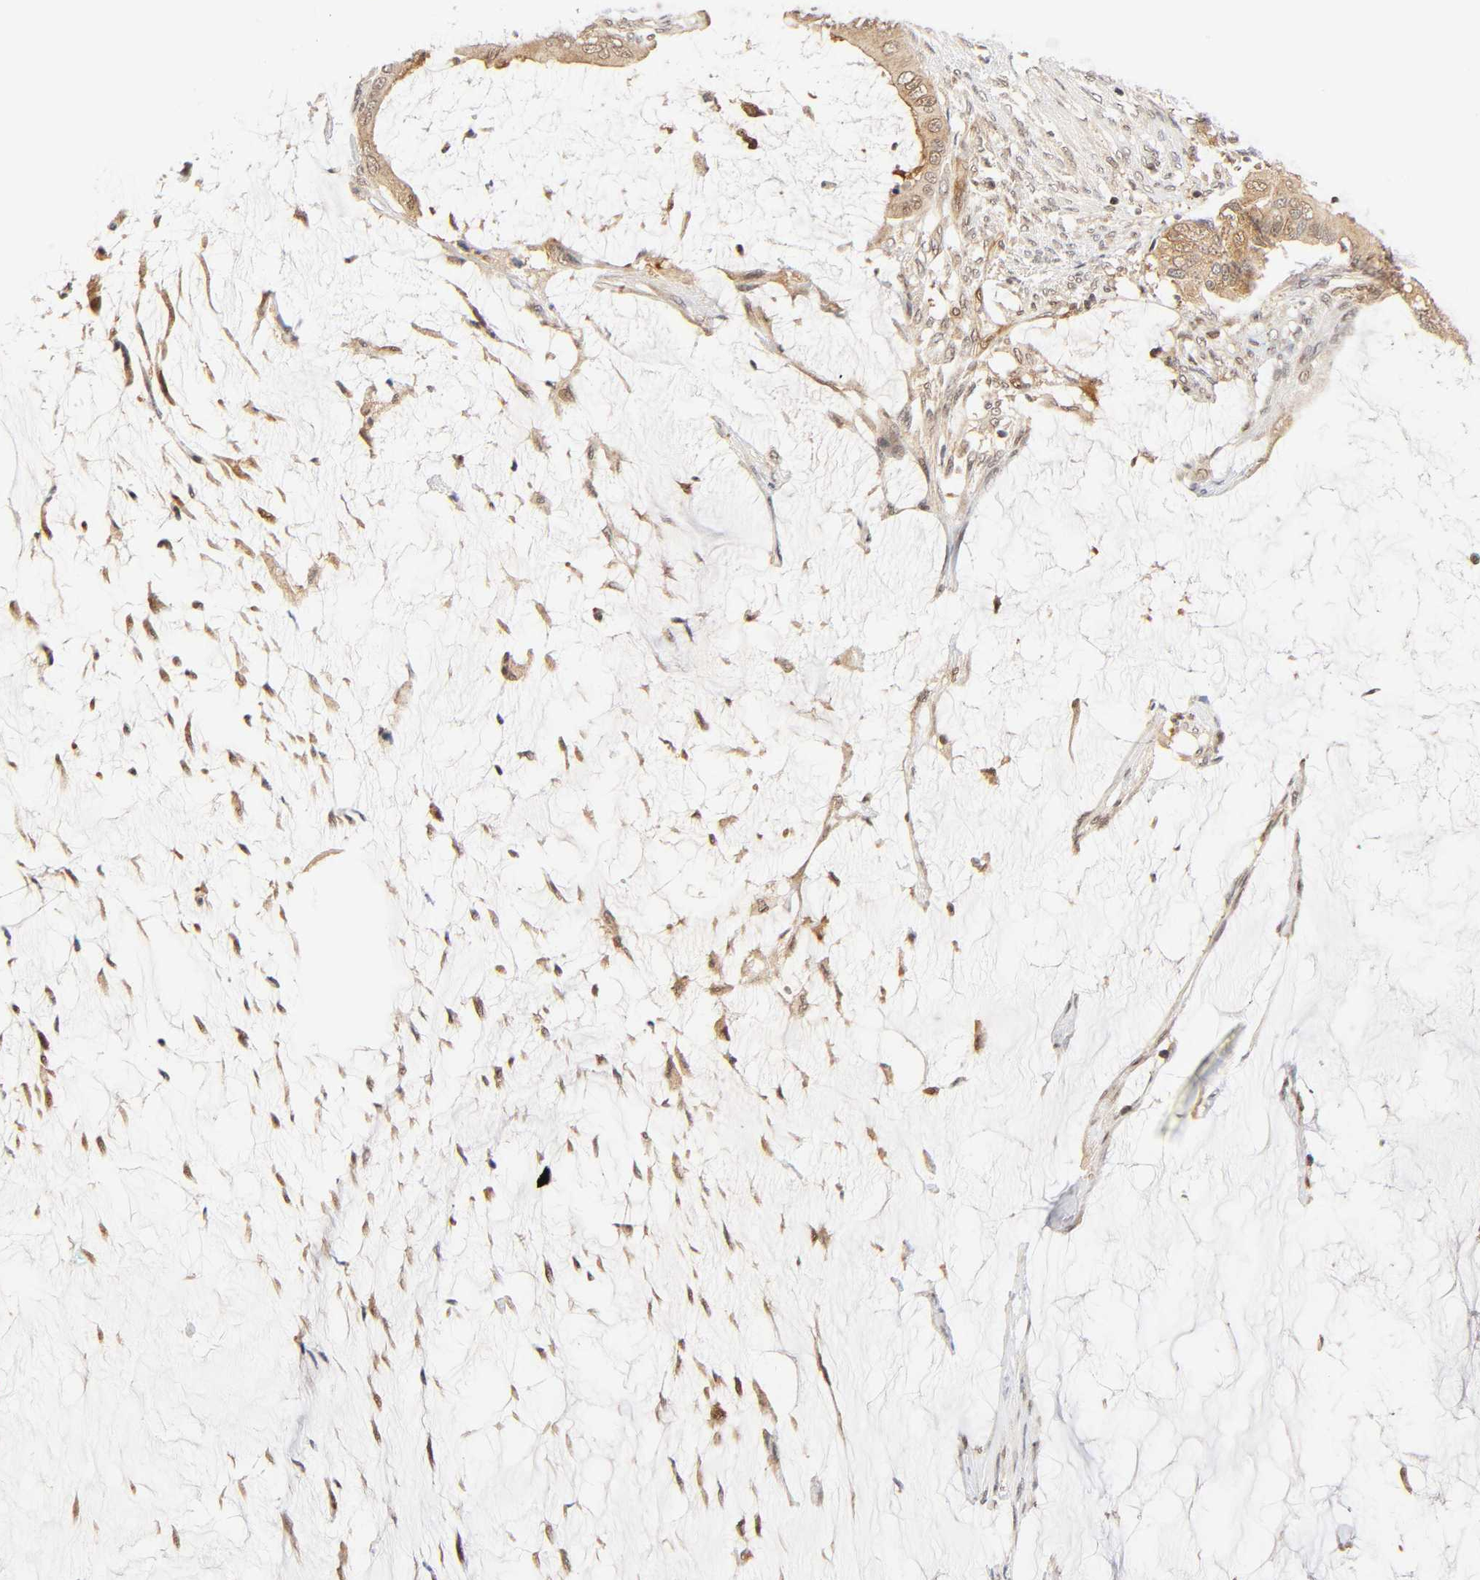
{"staining": {"intensity": "weak", "quantity": ">75%", "location": "cytoplasmic/membranous,nuclear"}, "tissue": "colorectal cancer", "cell_type": "Tumor cells", "image_type": "cancer", "snomed": [{"axis": "morphology", "description": "Normal tissue, NOS"}, {"axis": "morphology", "description": "Adenocarcinoma, NOS"}, {"axis": "topography", "description": "Rectum"}, {"axis": "topography", "description": "Peripheral nerve tissue"}], "caption": "Protein staining of colorectal cancer tissue shows weak cytoplasmic/membranous and nuclear staining in about >75% of tumor cells.", "gene": "CDC37", "patient": {"sex": "female", "age": 77}}